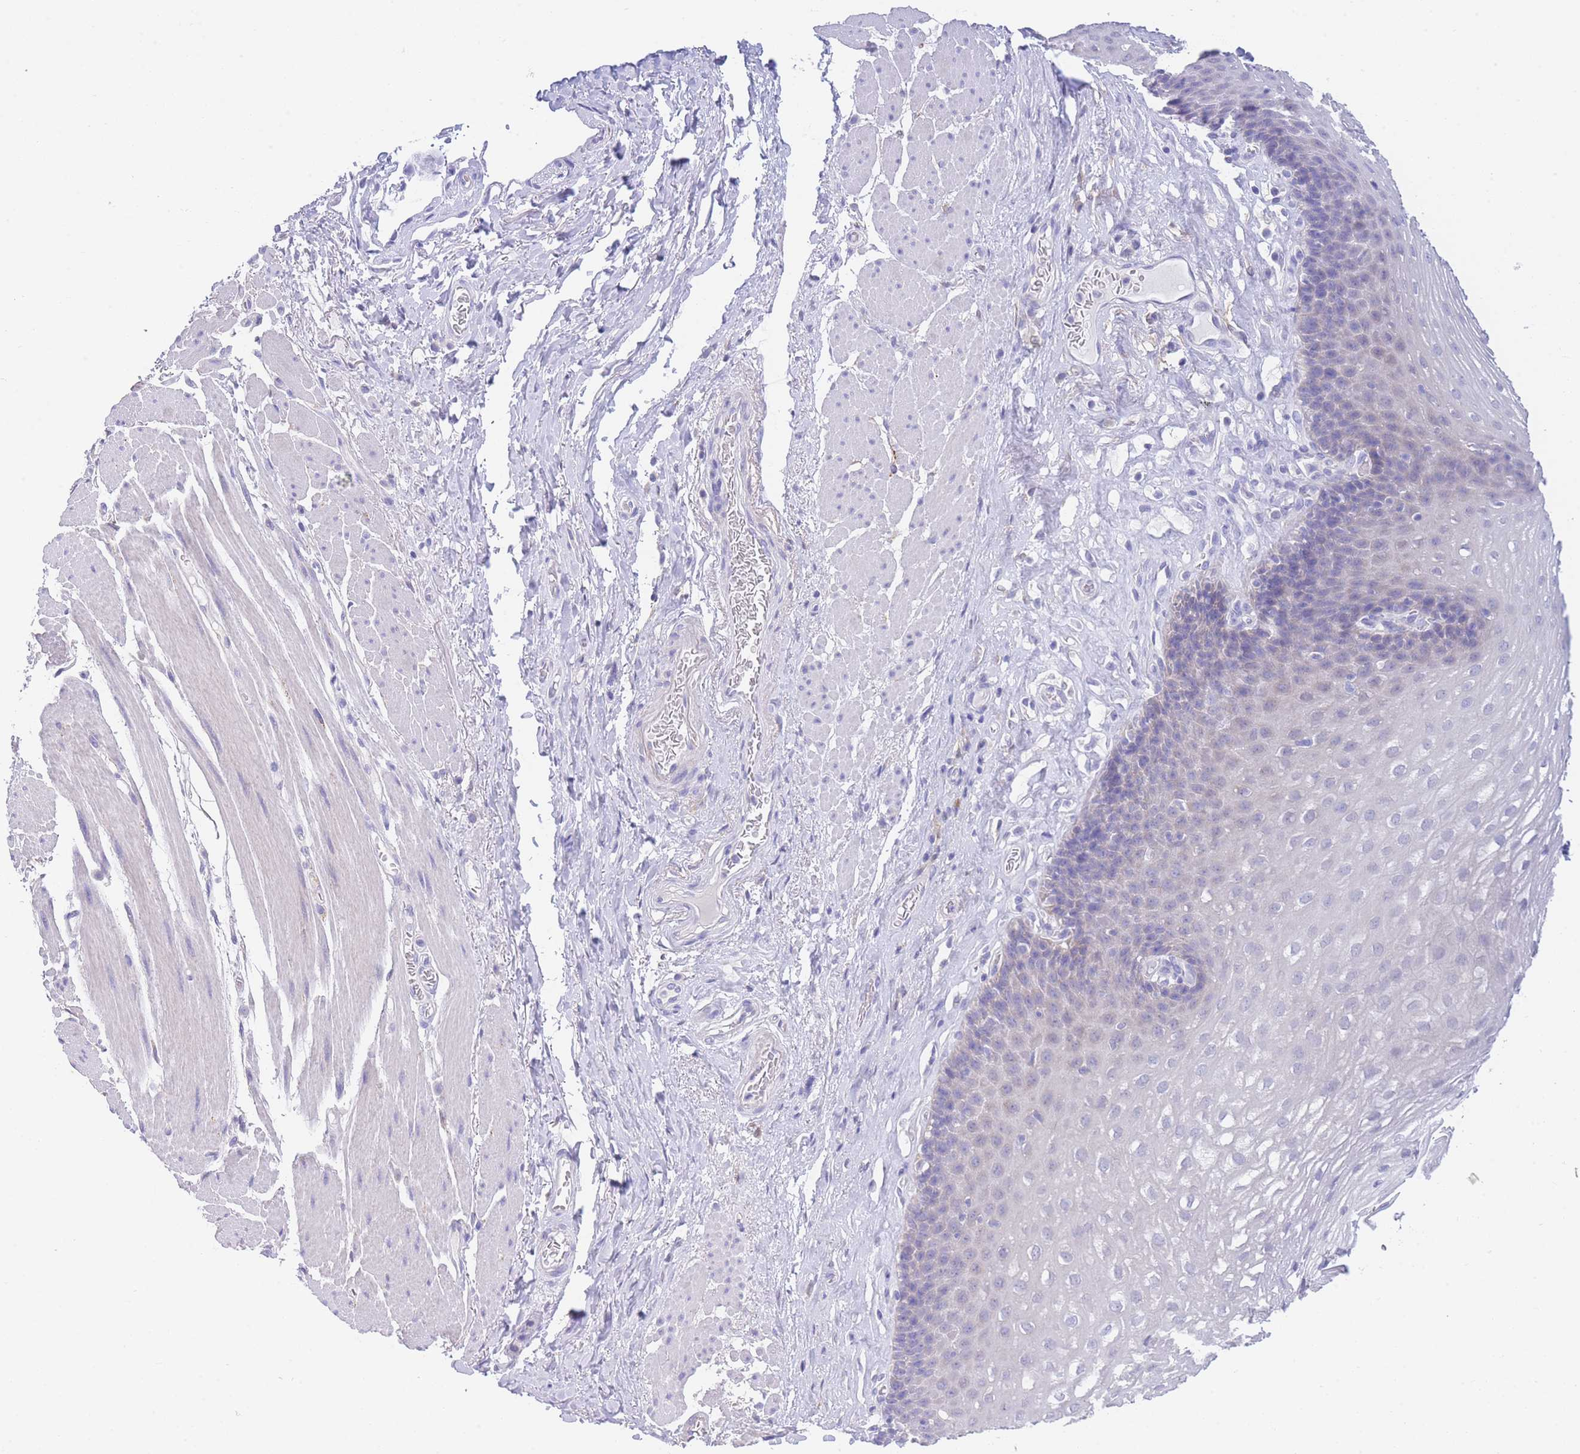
{"staining": {"intensity": "negative", "quantity": "none", "location": "none"}, "tissue": "esophagus", "cell_type": "Squamous epithelial cells", "image_type": "normal", "snomed": [{"axis": "morphology", "description": "Normal tissue, NOS"}, {"axis": "topography", "description": "Esophagus"}], "caption": "The image shows no staining of squamous epithelial cells in unremarkable esophagus. (Immunohistochemistry, brightfield microscopy, high magnification).", "gene": "PCDHB3", "patient": {"sex": "female", "age": 66}}